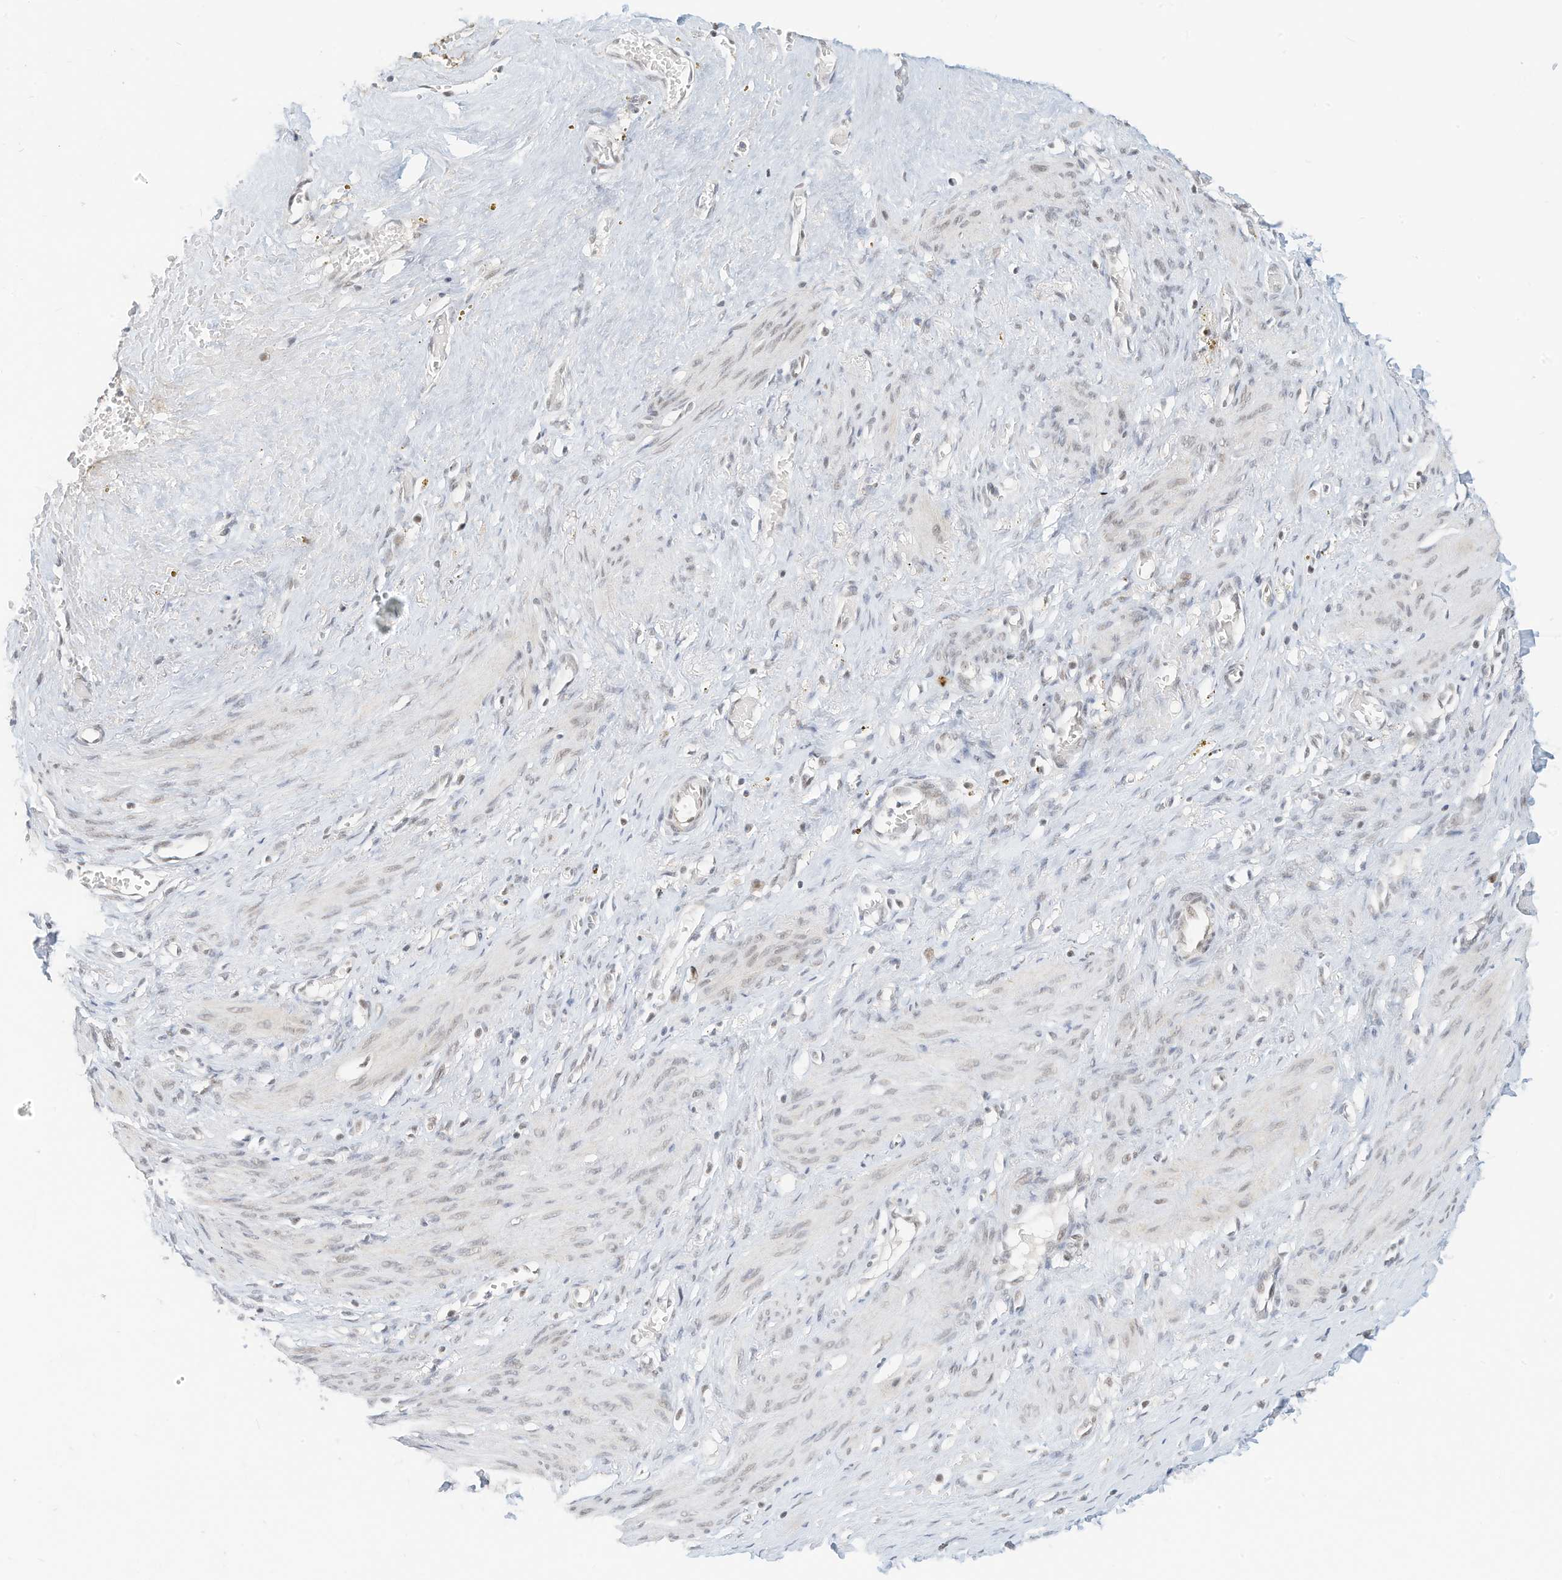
{"staining": {"intensity": "negative", "quantity": "none", "location": "none"}, "tissue": "smooth muscle", "cell_type": "Smooth muscle cells", "image_type": "normal", "snomed": [{"axis": "morphology", "description": "Normal tissue, NOS"}, {"axis": "topography", "description": "Endometrium"}], "caption": "DAB immunohistochemical staining of normal smooth muscle shows no significant expression in smooth muscle cells. Brightfield microscopy of immunohistochemistry (IHC) stained with DAB (3,3'-diaminobenzidine) (brown) and hematoxylin (blue), captured at high magnification.", "gene": "OGT", "patient": {"sex": "female", "age": 33}}